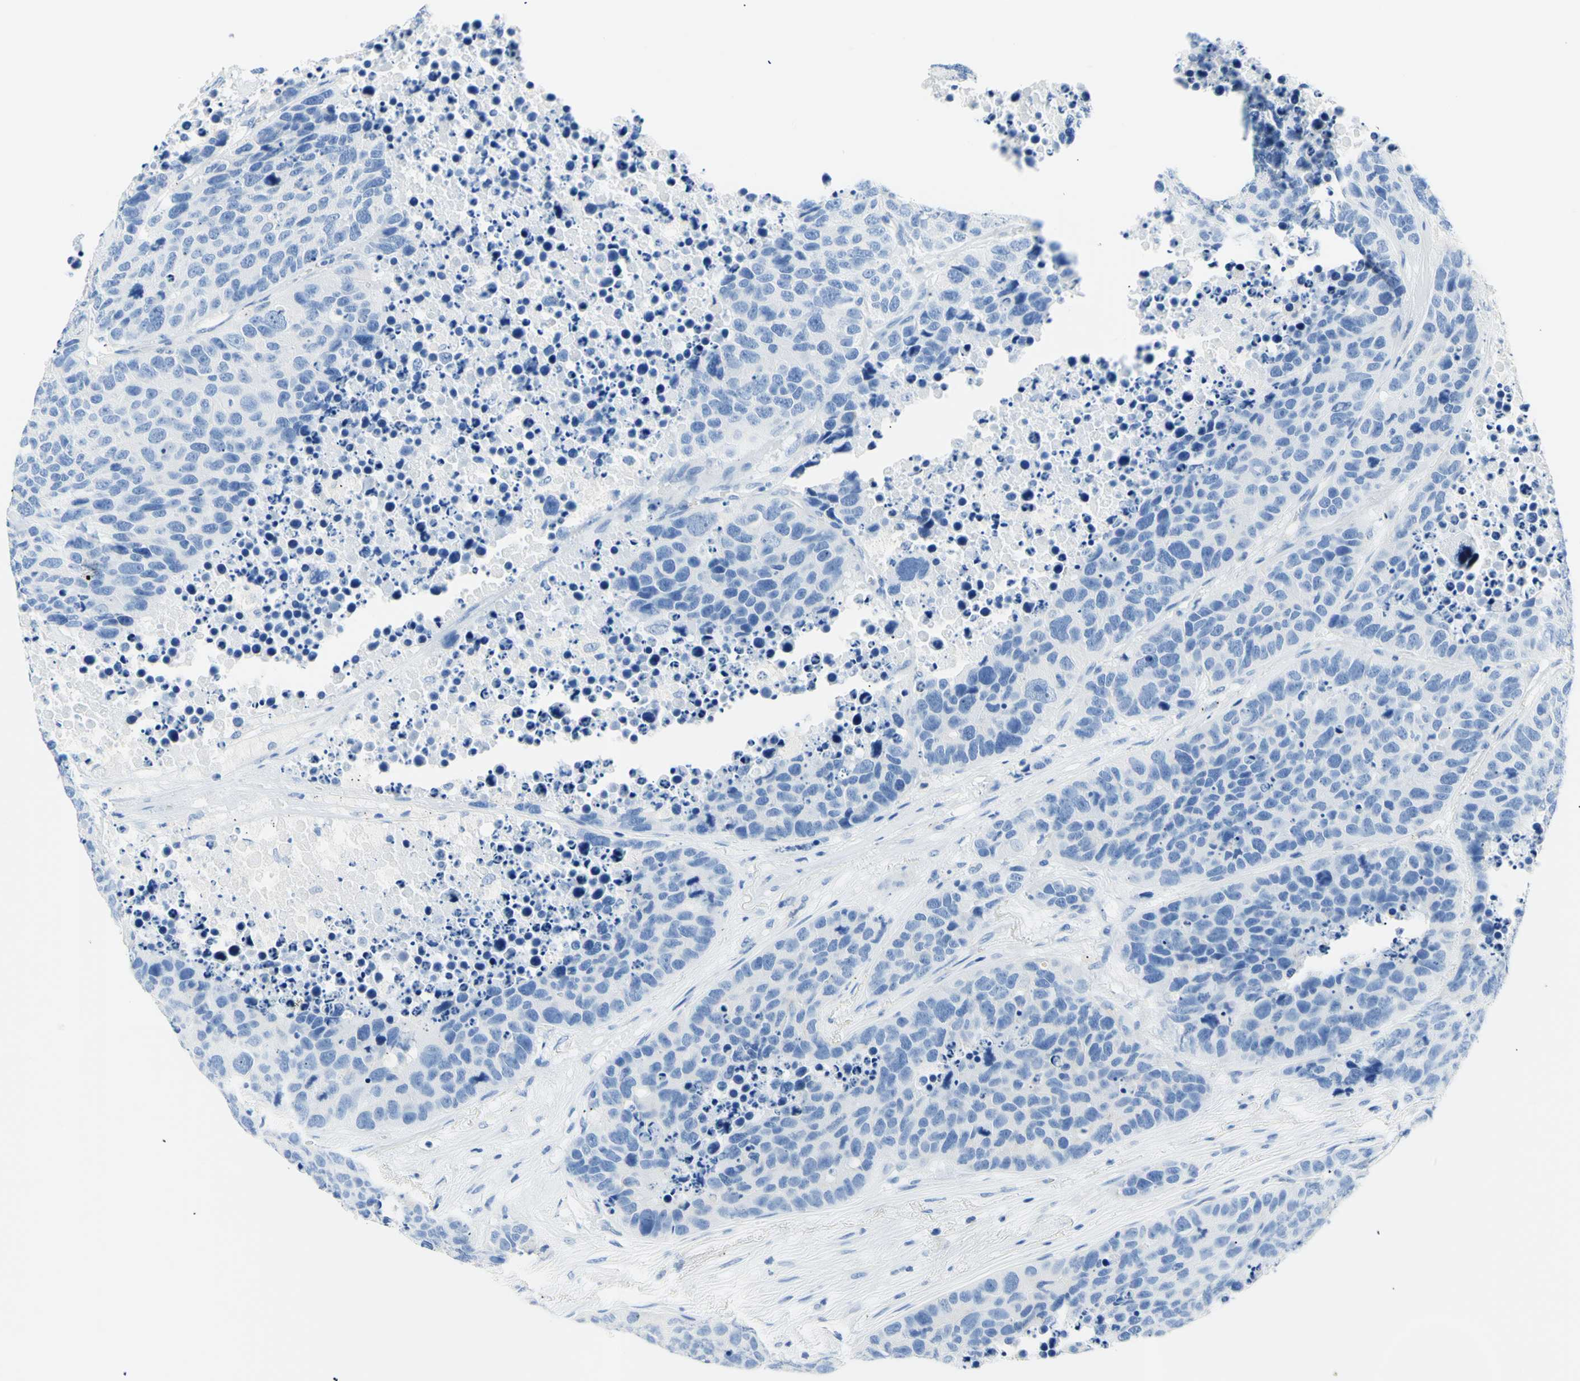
{"staining": {"intensity": "negative", "quantity": "none", "location": "none"}, "tissue": "carcinoid", "cell_type": "Tumor cells", "image_type": "cancer", "snomed": [{"axis": "morphology", "description": "Carcinoid, malignant, NOS"}, {"axis": "topography", "description": "Lung"}], "caption": "This photomicrograph is of carcinoid stained with immunohistochemistry (IHC) to label a protein in brown with the nuclei are counter-stained blue. There is no expression in tumor cells.", "gene": "HPCA", "patient": {"sex": "male", "age": 60}}